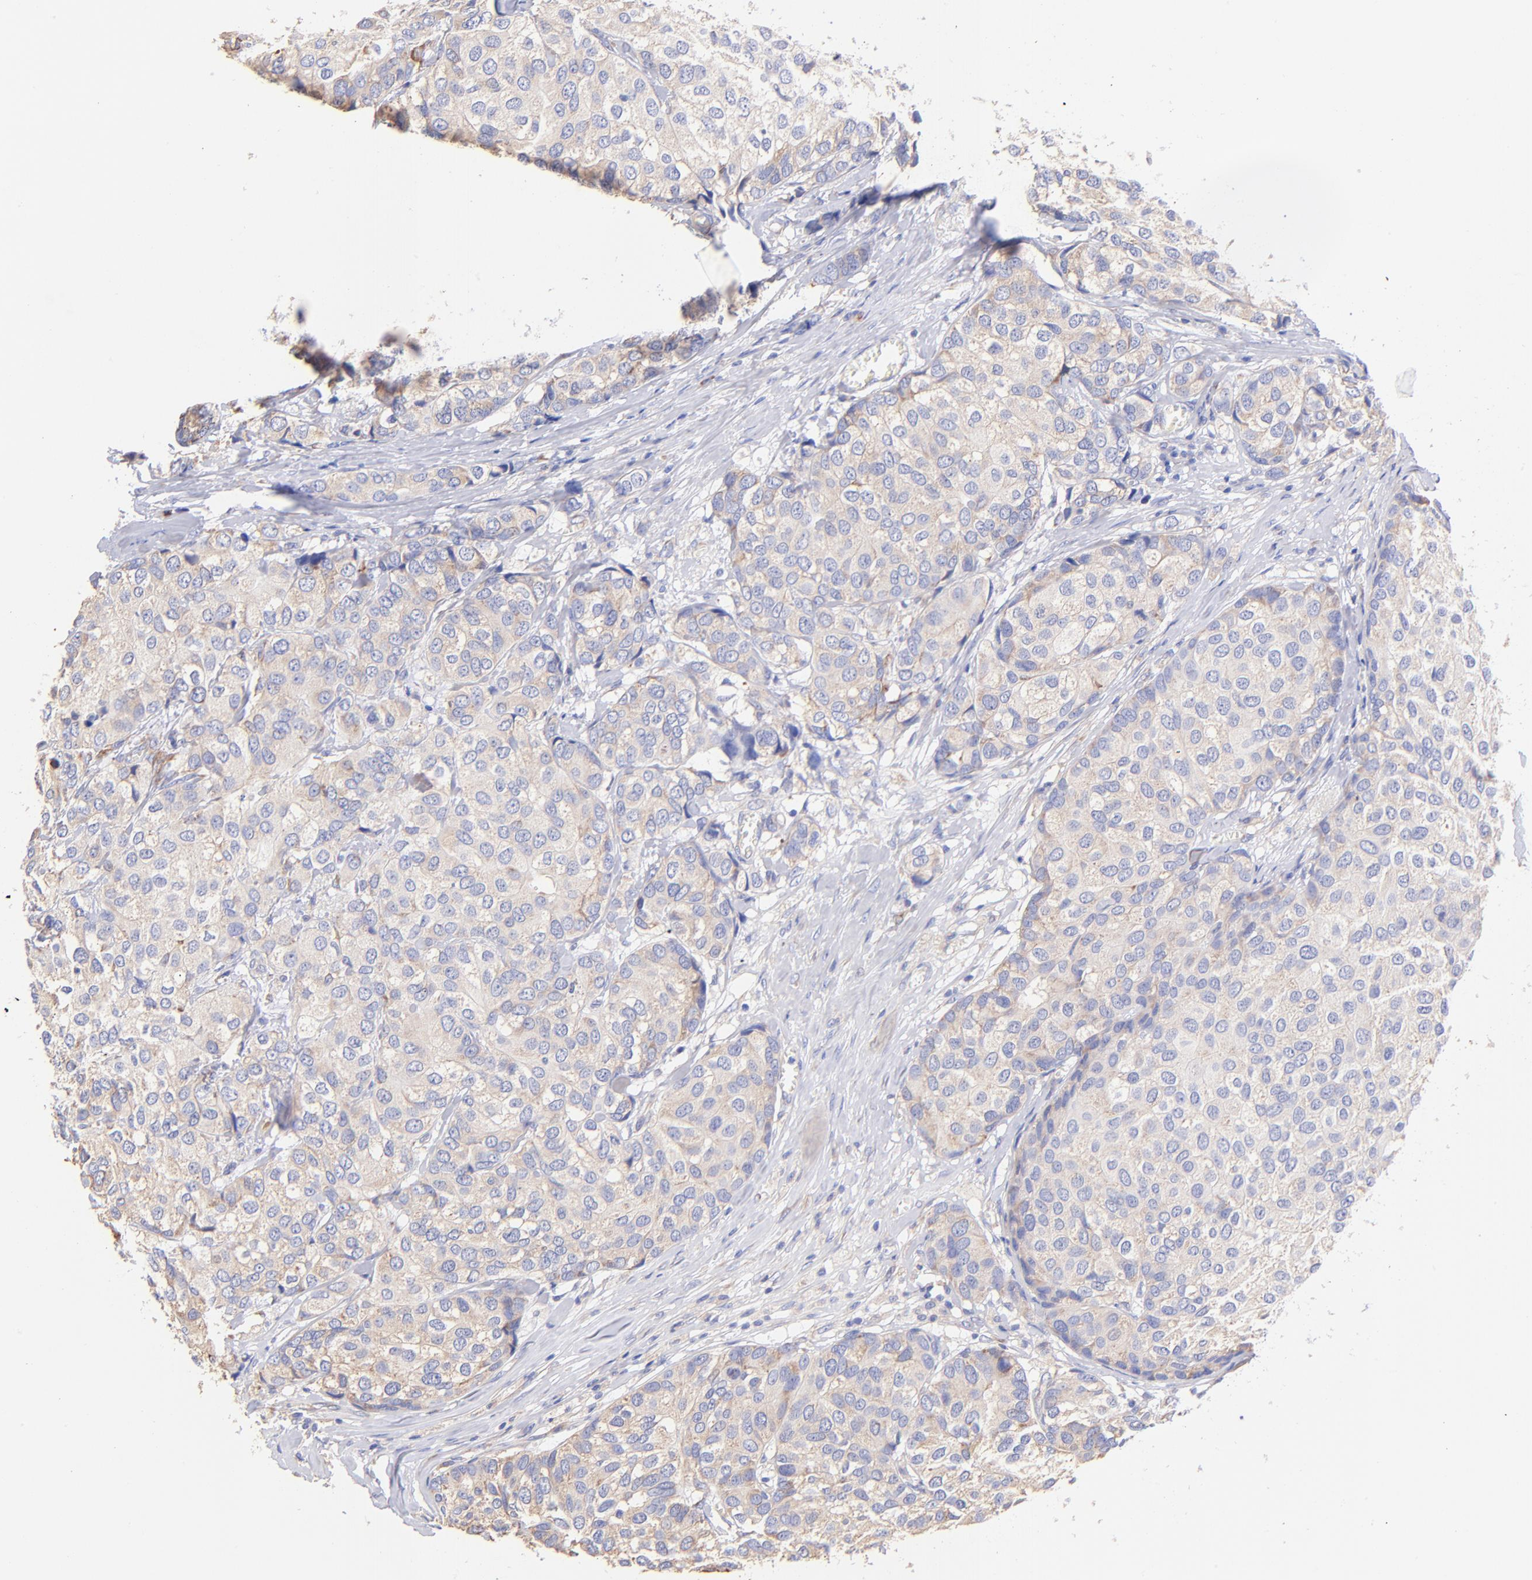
{"staining": {"intensity": "moderate", "quantity": ">75%", "location": "cytoplasmic/membranous"}, "tissue": "breast cancer", "cell_type": "Tumor cells", "image_type": "cancer", "snomed": [{"axis": "morphology", "description": "Duct carcinoma"}, {"axis": "topography", "description": "Breast"}], "caption": "This histopathology image displays breast cancer (infiltrating ductal carcinoma) stained with immunohistochemistry (IHC) to label a protein in brown. The cytoplasmic/membranous of tumor cells show moderate positivity for the protein. Nuclei are counter-stained blue.", "gene": "RPL30", "patient": {"sex": "female", "age": 68}}